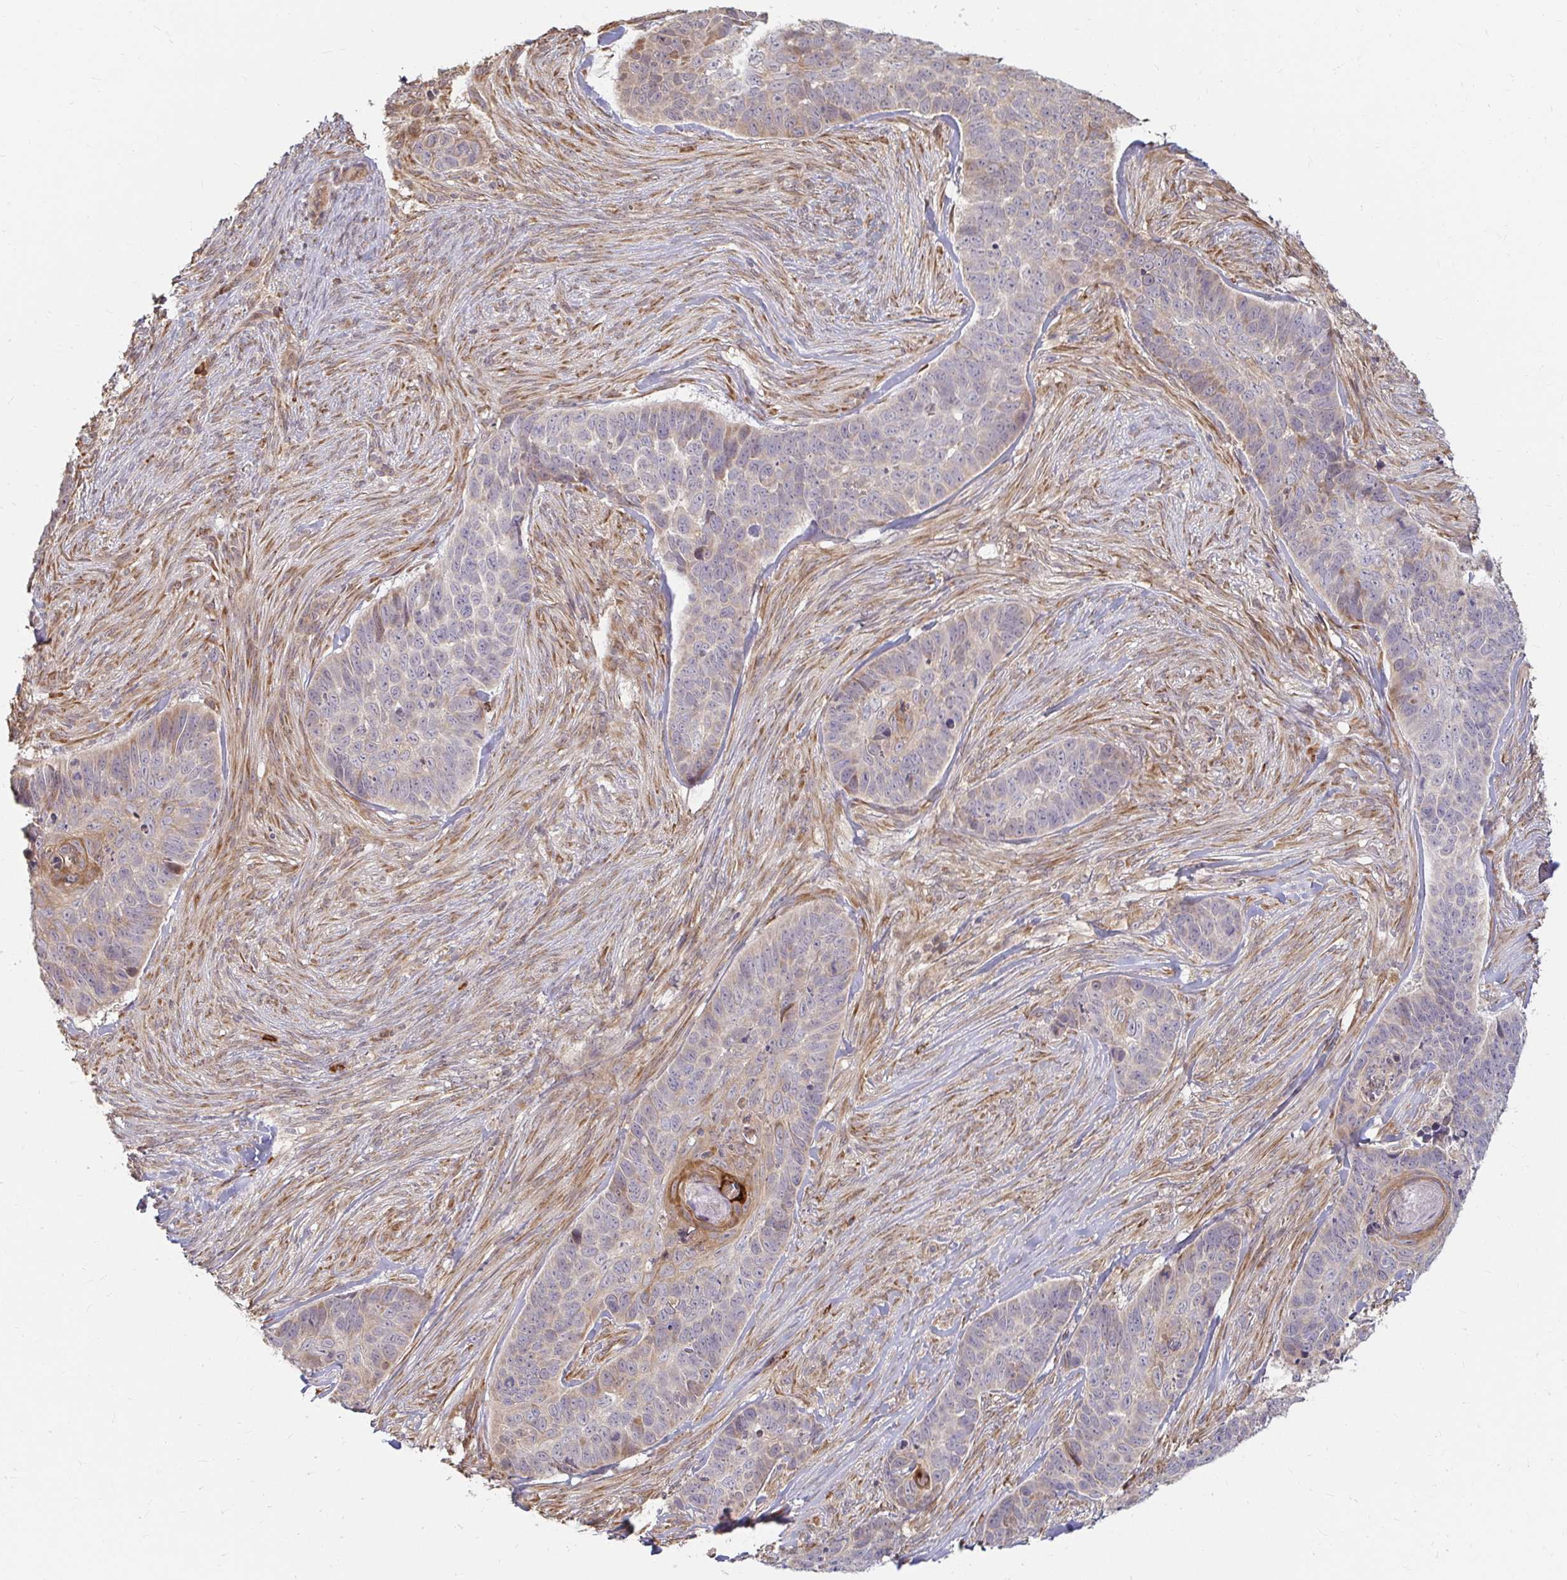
{"staining": {"intensity": "moderate", "quantity": "<25%", "location": "cytoplasmic/membranous"}, "tissue": "skin cancer", "cell_type": "Tumor cells", "image_type": "cancer", "snomed": [{"axis": "morphology", "description": "Basal cell carcinoma"}, {"axis": "topography", "description": "Skin"}], "caption": "Tumor cells demonstrate moderate cytoplasmic/membranous expression in about <25% of cells in skin cancer.", "gene": "CAST", "patient": {"sex": "female", "age": 82}}